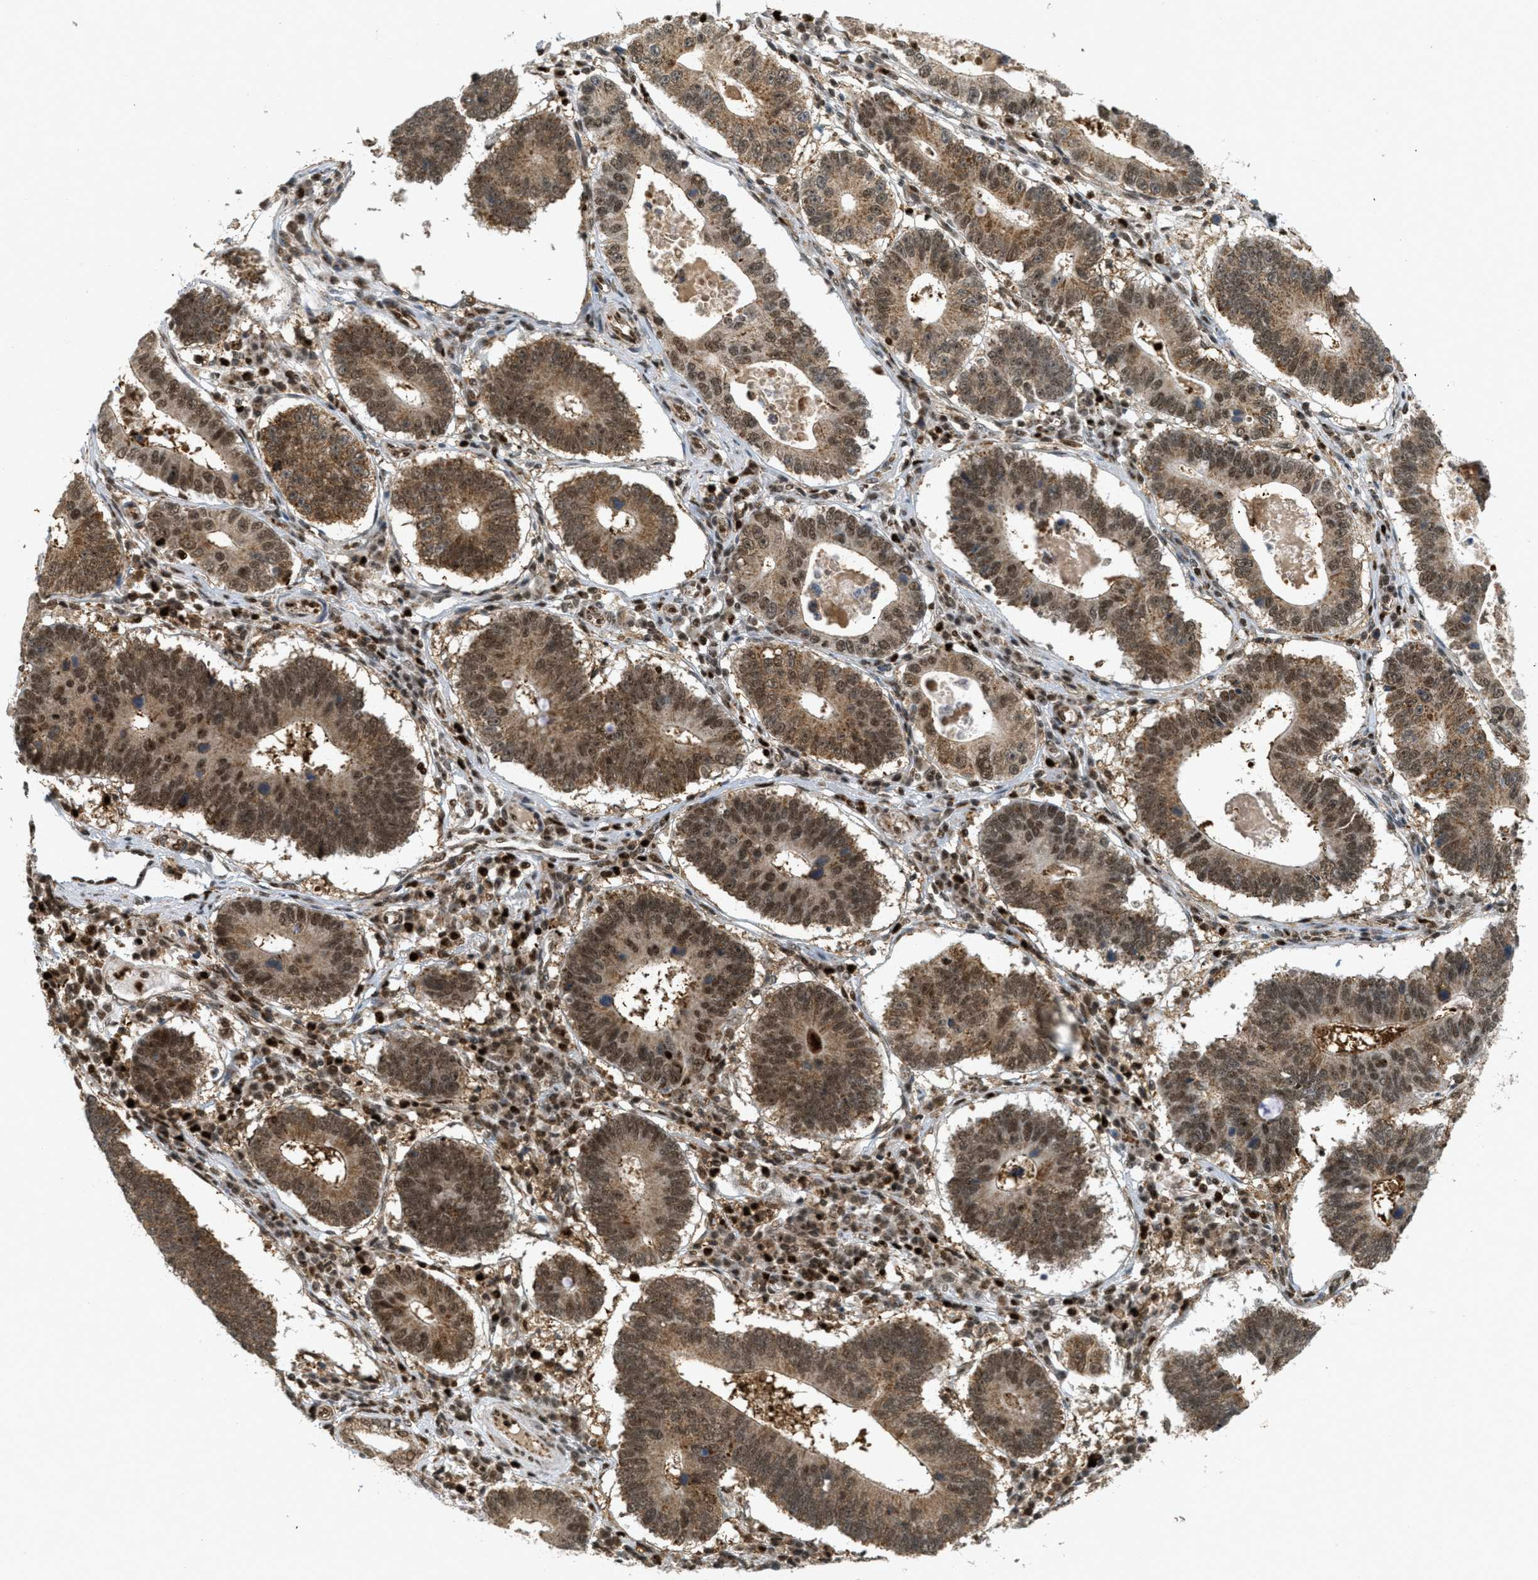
{"staining": {"intensity": "strong", "quantity": ">75%", "location": "cytoplasmic/membranous,nuclear"}, "tissue": "stomach cancer", "cell_type": "Tumor cells", "image_type": "cancer", "snomed": [{"axis": "morphology", "description": "Adenocarcinoma, NOS"}, {"axis": "topography", "description": "Stomach"}], "caption": "Stomach adenocarcinoma stained with immunohistochemistry (IHC) demonstrates strong cytoplasmic/membranous and nuclear staining in about >75% of tumor cells. (DAB (3,3'-diaminobenzidine) IHC, brown staining for protein, blue staining for nuclei).", "gene": "TLK1", "patient": {"sex": "male", "age": 59}}